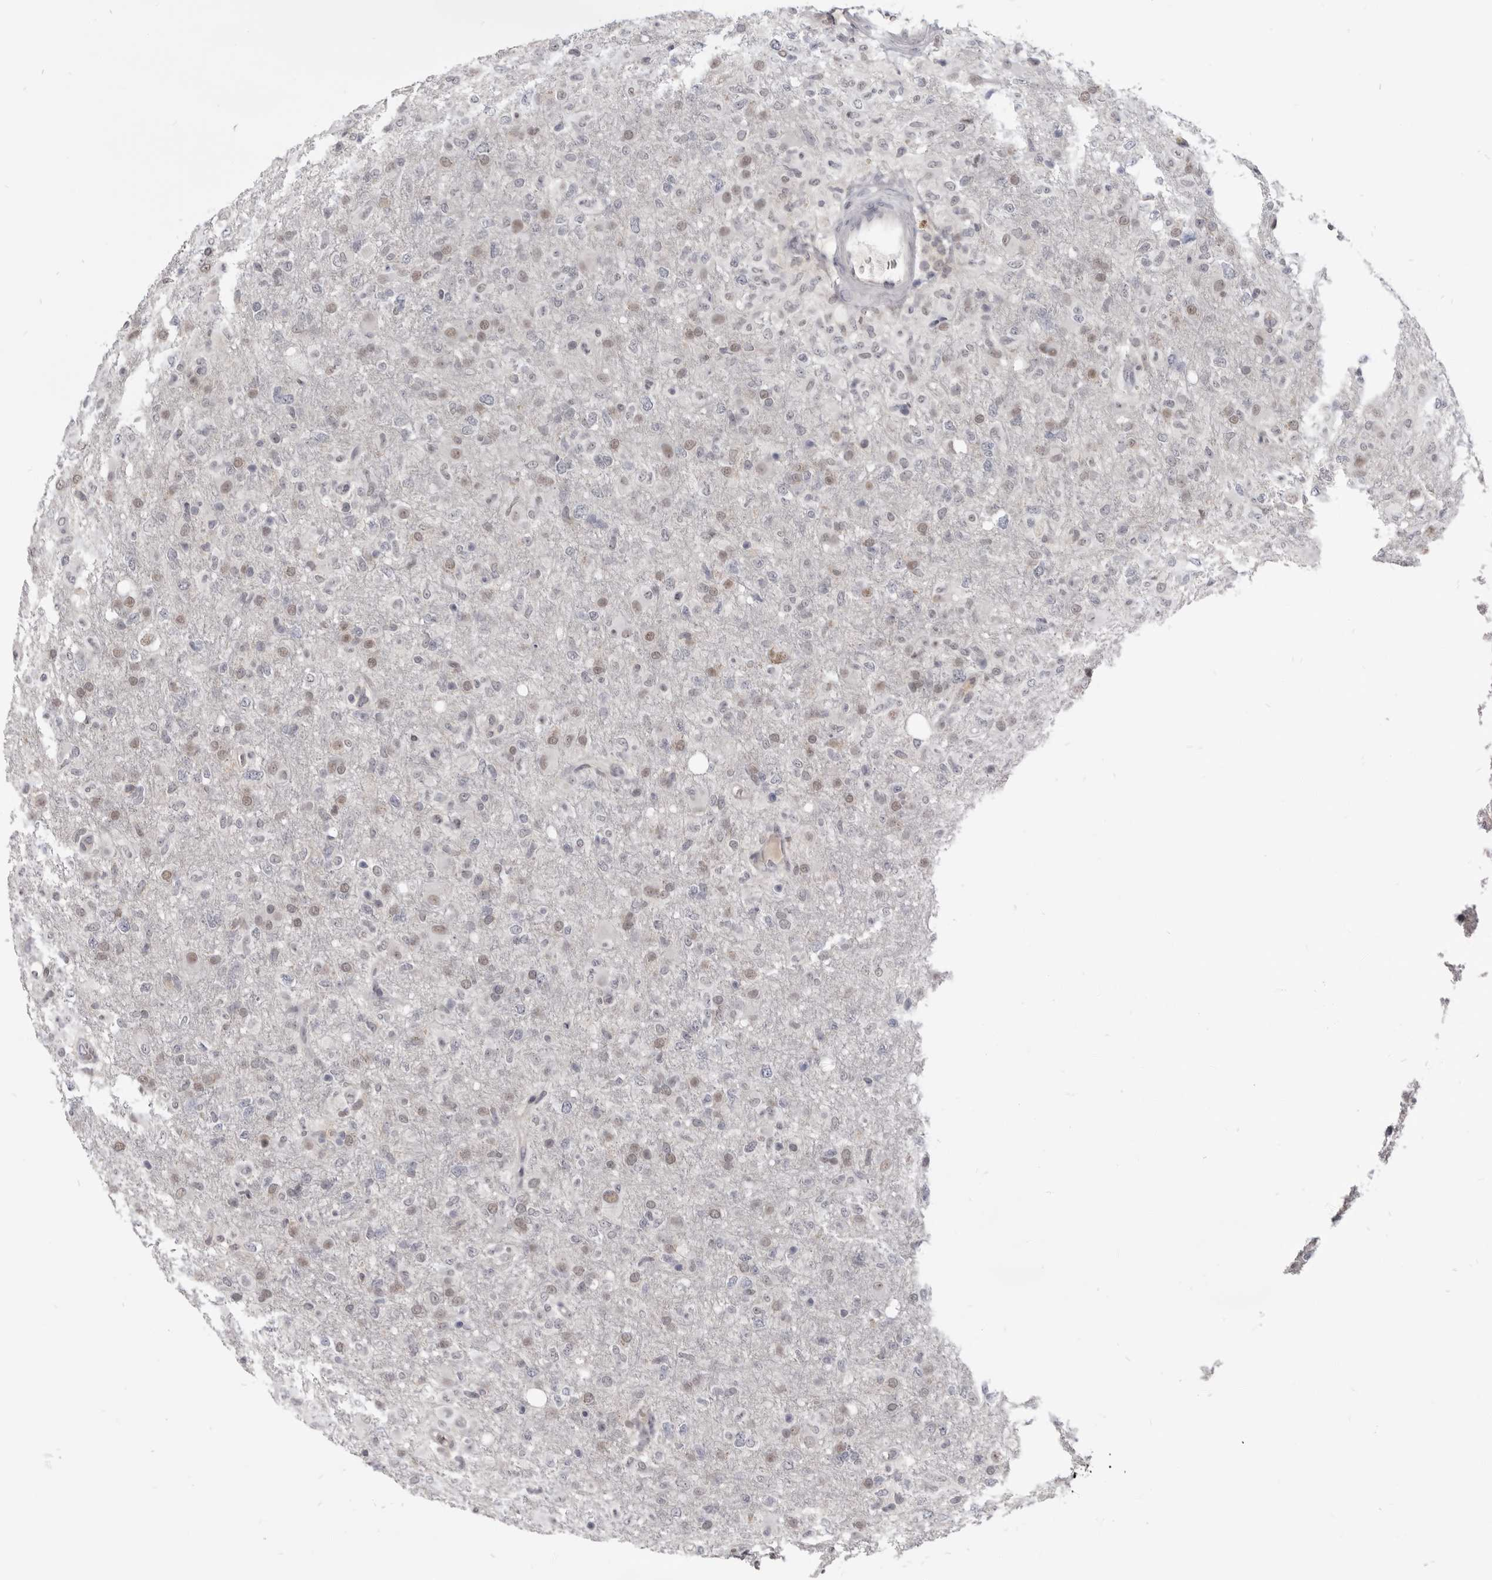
{"staining": {"intensity": "weak", "quantity": "25%-75%", "location": "nuclear"}, "tissue": "glioma", "cell_type": "Tumor cells", "image_type": "cancer", "snomed": [{"axis": "morphology", "description": "Glioma, malignant, High grade"}, {"axis": "topography", "description": "Brain"}], "caption": "Protein staining of glioma tissue reveals weak nuclear expression in about 25%-75% of tumor cells.", "gene": "CGN", "patient": {"sex": "female", "age": 57}}